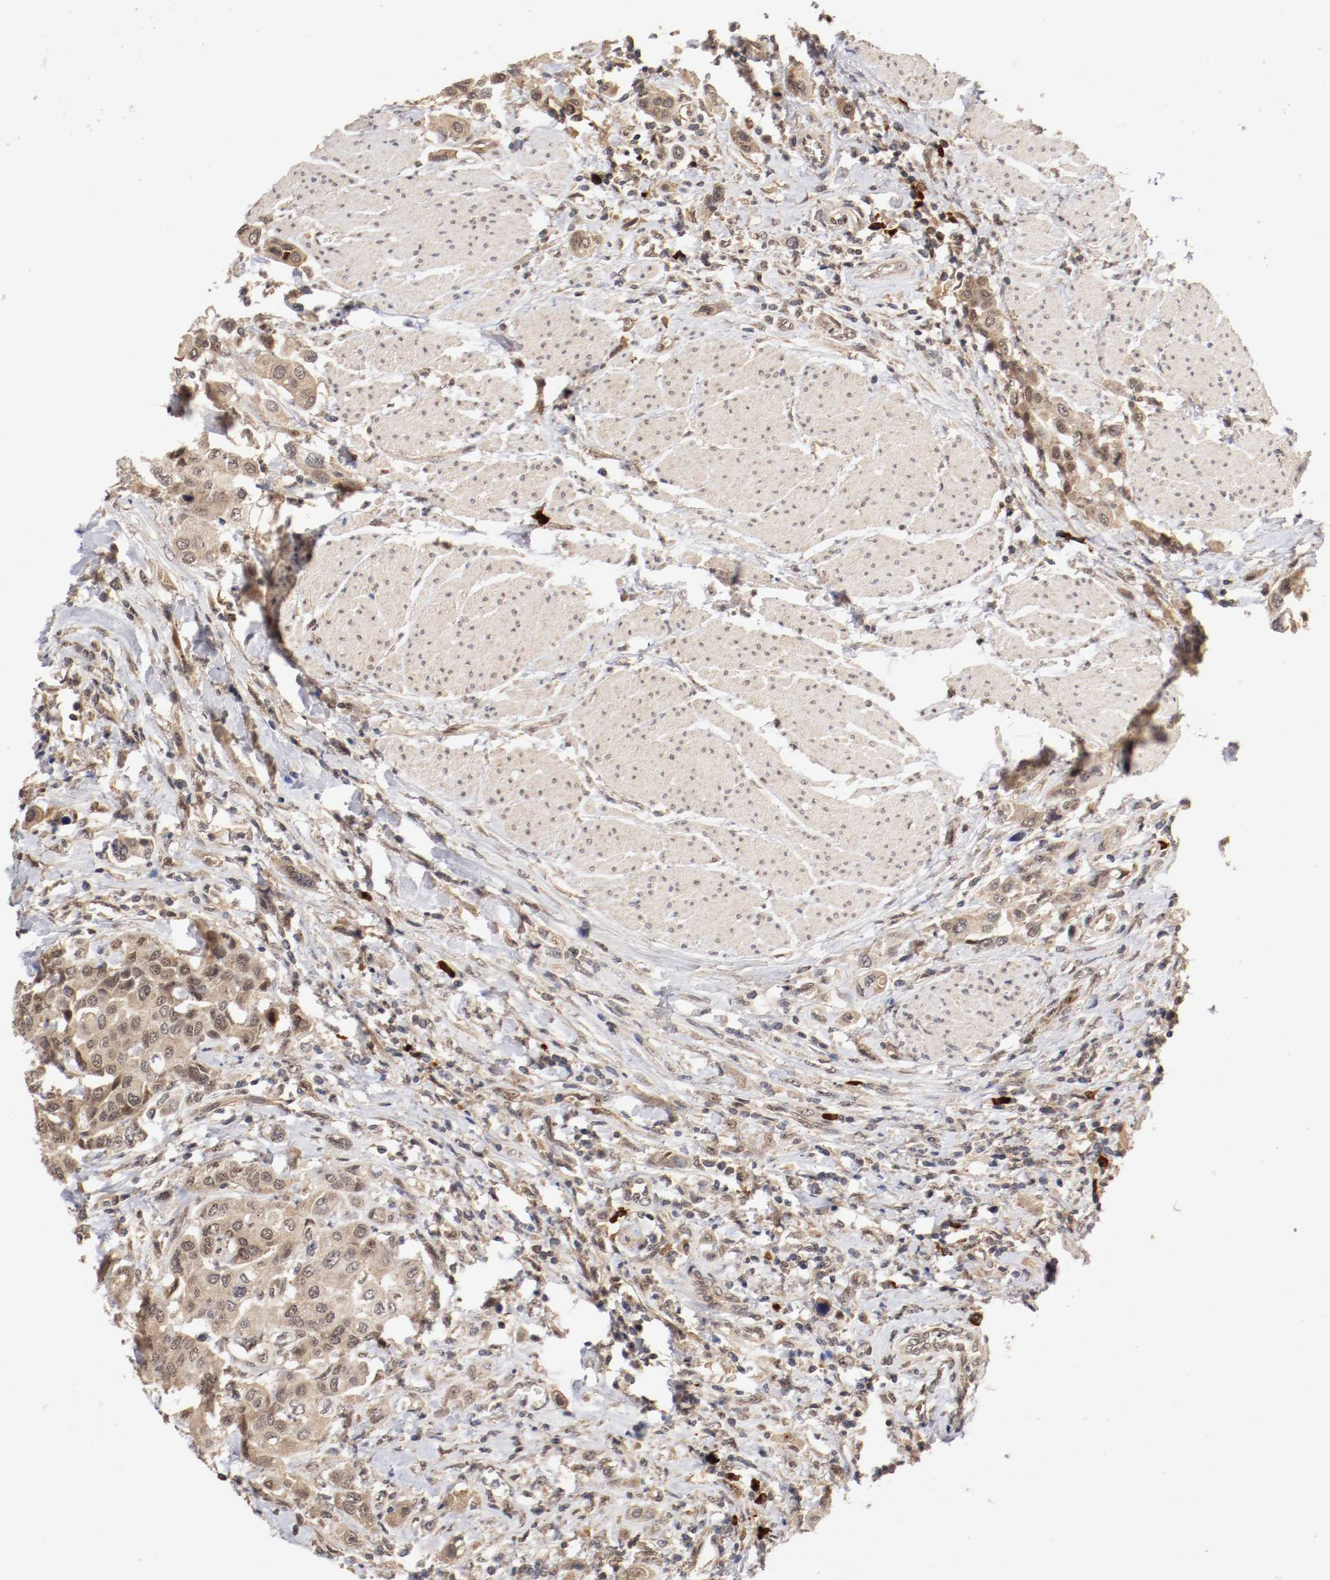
{"staining": {"intensity": "weak", "quantity": ">75%", "location": "cytoplasmic/membranous,nuclear"}, "tissue": "urothelial cancer", "cell_type": "Tumor cells", "image_type": "cancer", "snomed": [{"axis": "morphology", "description": "Urothelial carcinoma, High grade"}, {"axis": "topography", "description": "Urinary bladder"}], "caption": "Protein expression by immunohistochemistry (IHC) exhibits weak cytoplasmic/membranous and nuclear positivity in approximately >75% of tumor cells in urothelial carcinoma (high-grade).", "gene": "DNMT3B", "patient": {"sex": "male", "age": 50}}